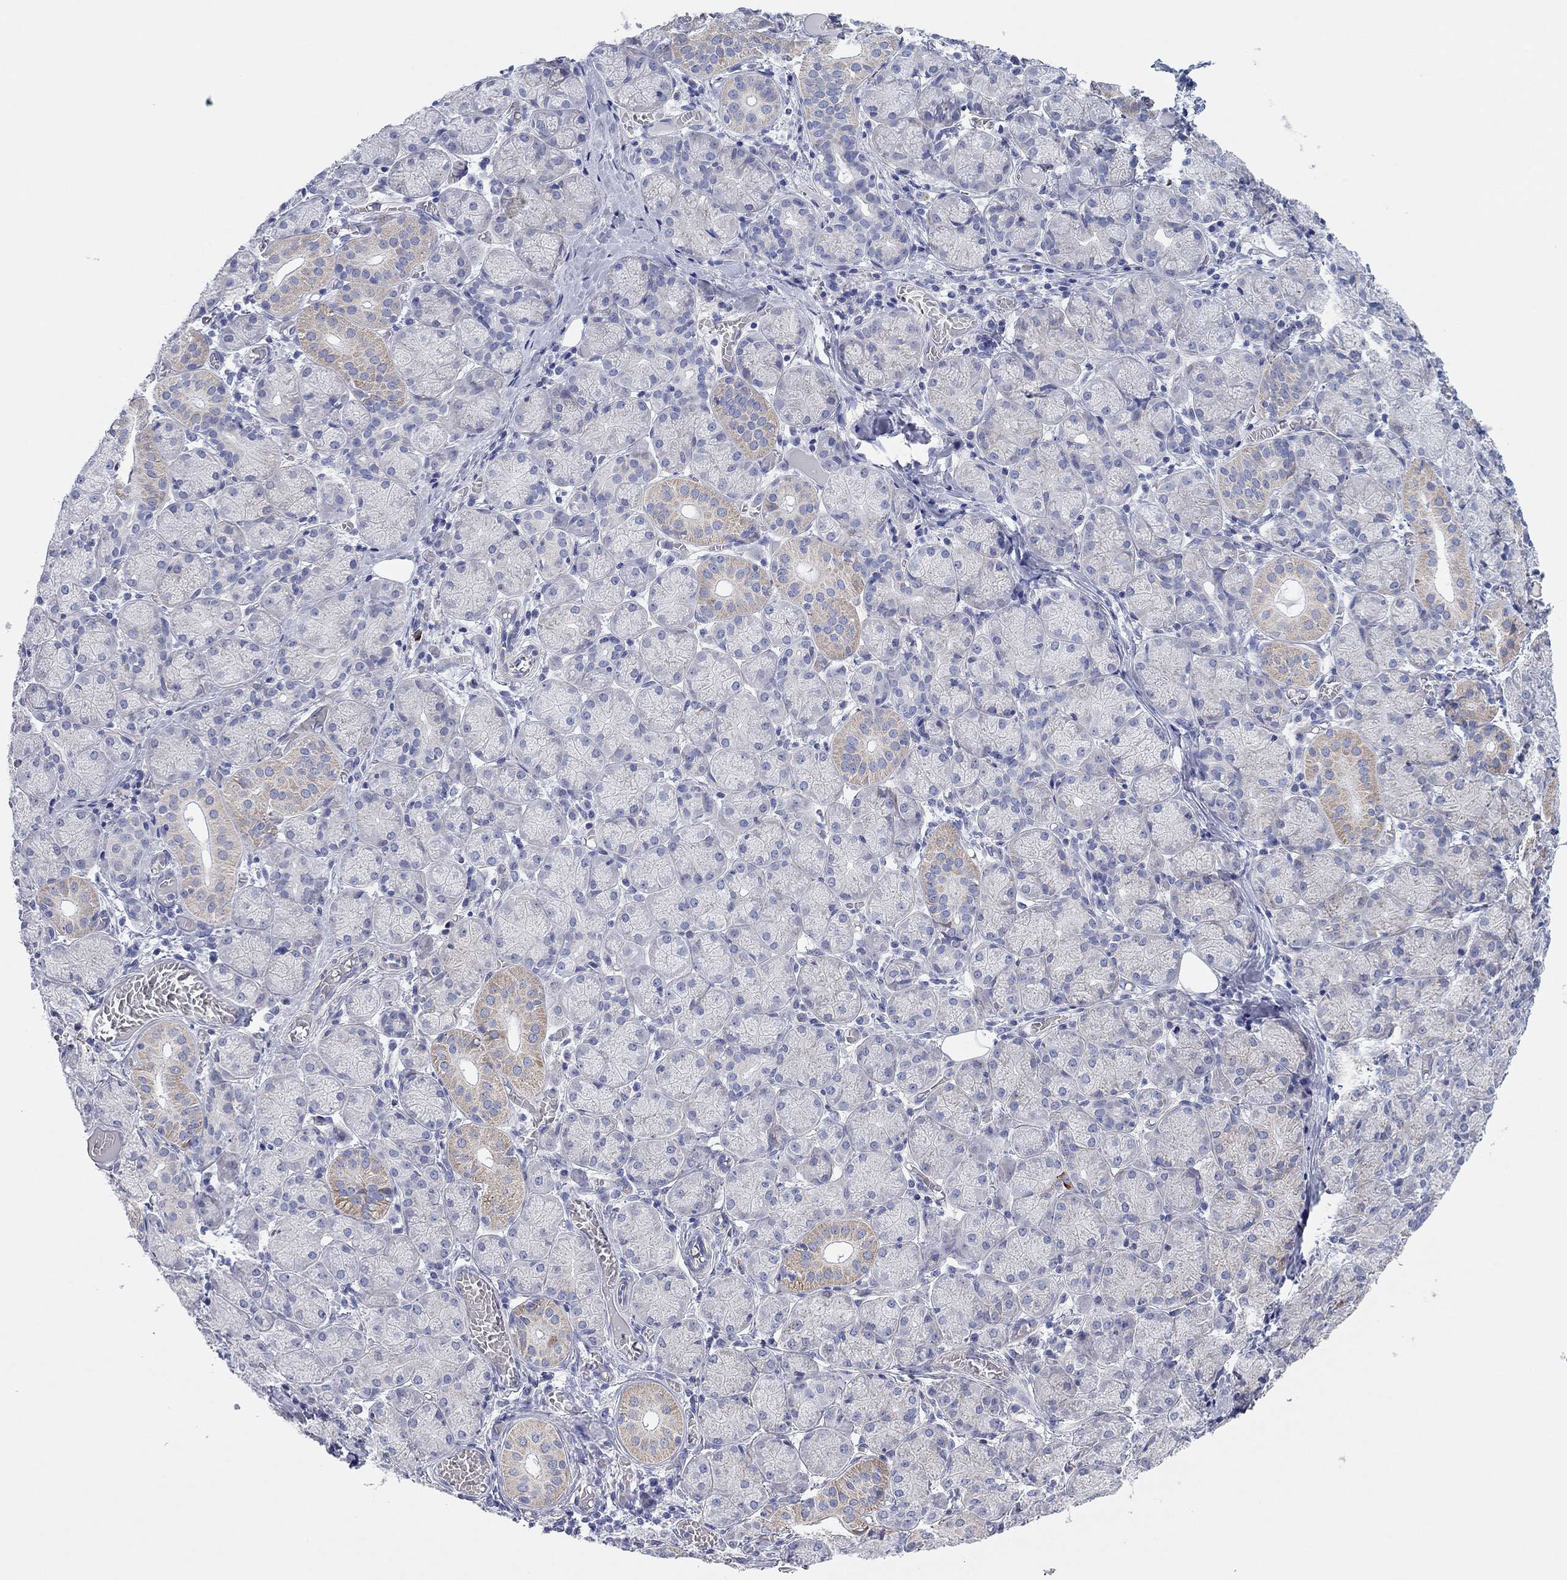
{"staining": {"intensity": "weak", "quantity": "<25%", "location": "cytoplasmic/membranous"}, "tissue": "salivary gland", "cell_type": "Glandular cells", "image_type": "normal", "snomed": [{"axis": "morphology", "description": "Normal tissue, NOS"}, {"axis": "topography", "description": "Salivary gland"}, {"axis": "topography", "description": "Peripheral nerve tissue"}], "caption": "A high-resolution image shows immunohistochemistry (IHC) staining of unremarkable salivary gland, which demonstrates no significant expression in glandular cells. Nuclei are stained in blue.", "gene": "CHI3L2", "patient": {"sex": "female", "age": 24}}